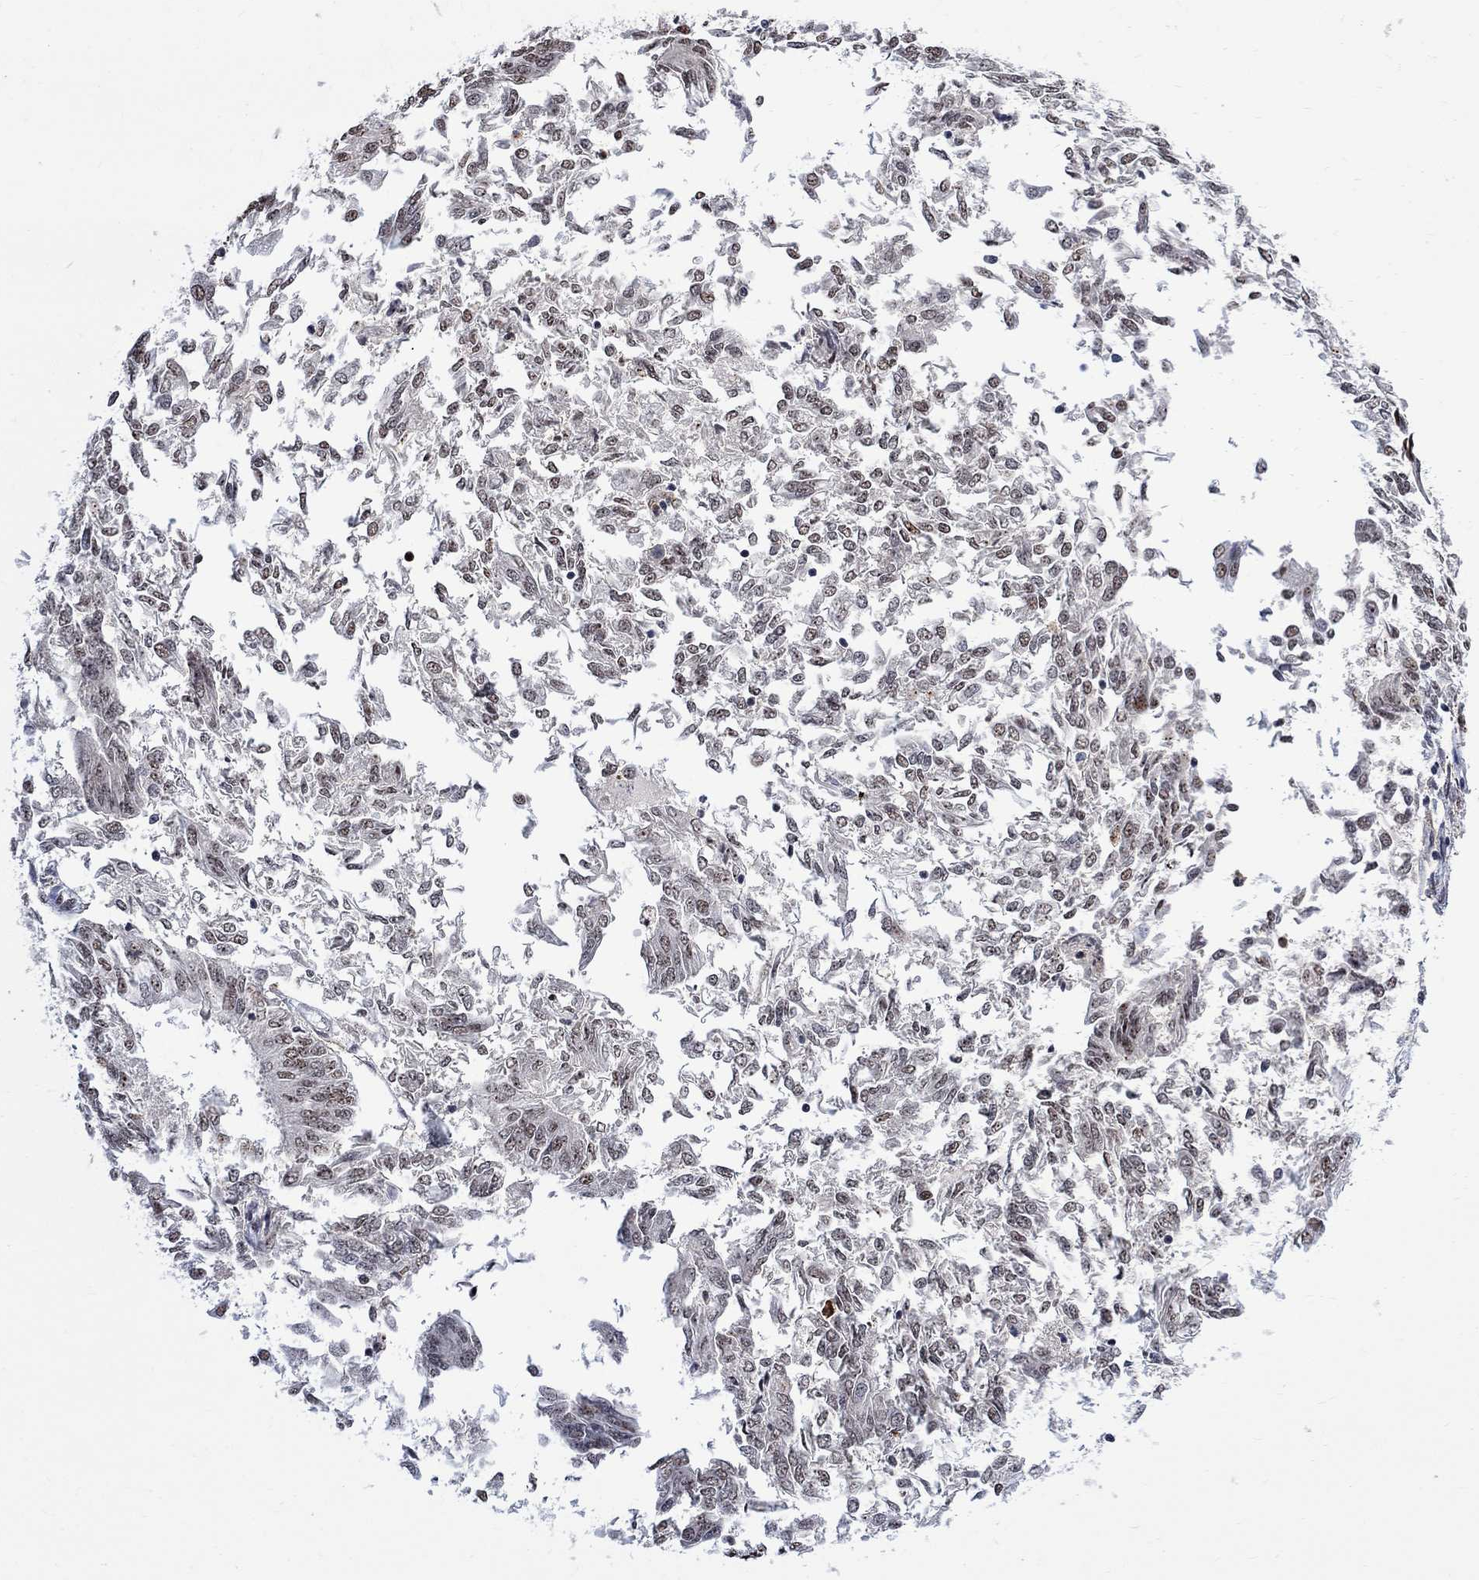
{"staining": {"intensity": "weak", "quantity": "25%-75%", "location": "nuclear"}, "tissue": "endometrial cancer", "cell_type": "Tumor cells", "image_type": "cancer", "snomed": [{"axis": "morphology", "description": "Adenocarcinoma, NOS"}, {"axis": "topography", "description": "Endometrium"}], "caption": "This image displays endometrial adenocarcinoma stained with IHC to label a protein in brown. The nuclear of tumor cells show weak positivity for the protein. Nuclei are counter-stained blue.", "gene": "E4F1", "patient": {"sex": "female", "age": 58}}